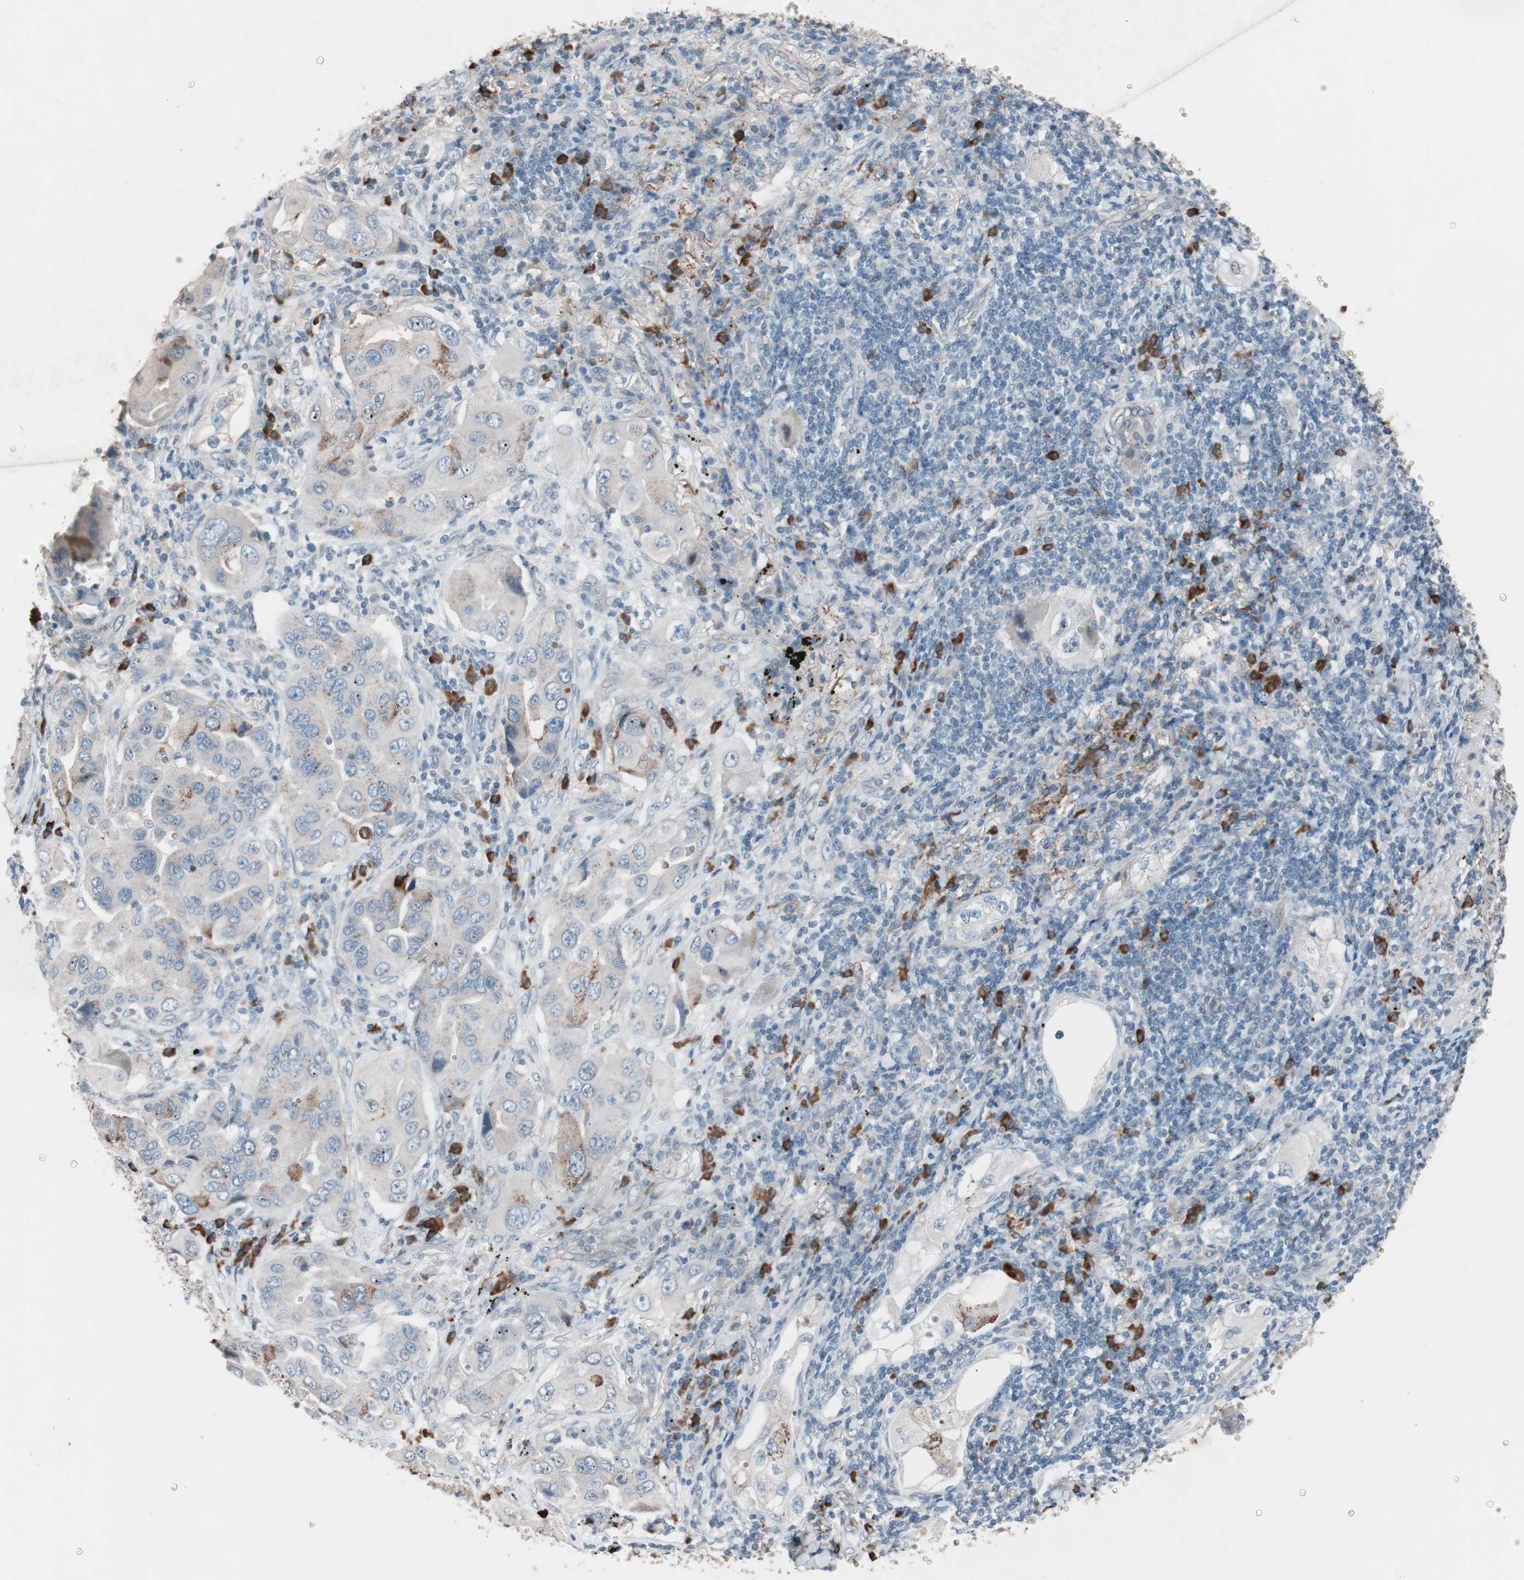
{"staining": {"intensity": "weak", "quantity": "25%-75%", "location": "cytoplasmic/membranous"}, "tissue": "lung cancer", "cell_type": "Tumor cells", "image_type": "cancer", "snomed": [{"axis": "morphology", "description": "Adenocarcinoma, NOS"}, {"axis": "topography", "description": "Lung"}], "caption": "Immunohistochemical staining of adenocarcinoma (lung) reveals weak cytoplasmic/membranous protein expression in about 25%-75% of tumor cells.", "gene": "GRB7", "patient": {"sex": "female", "age": 65}}